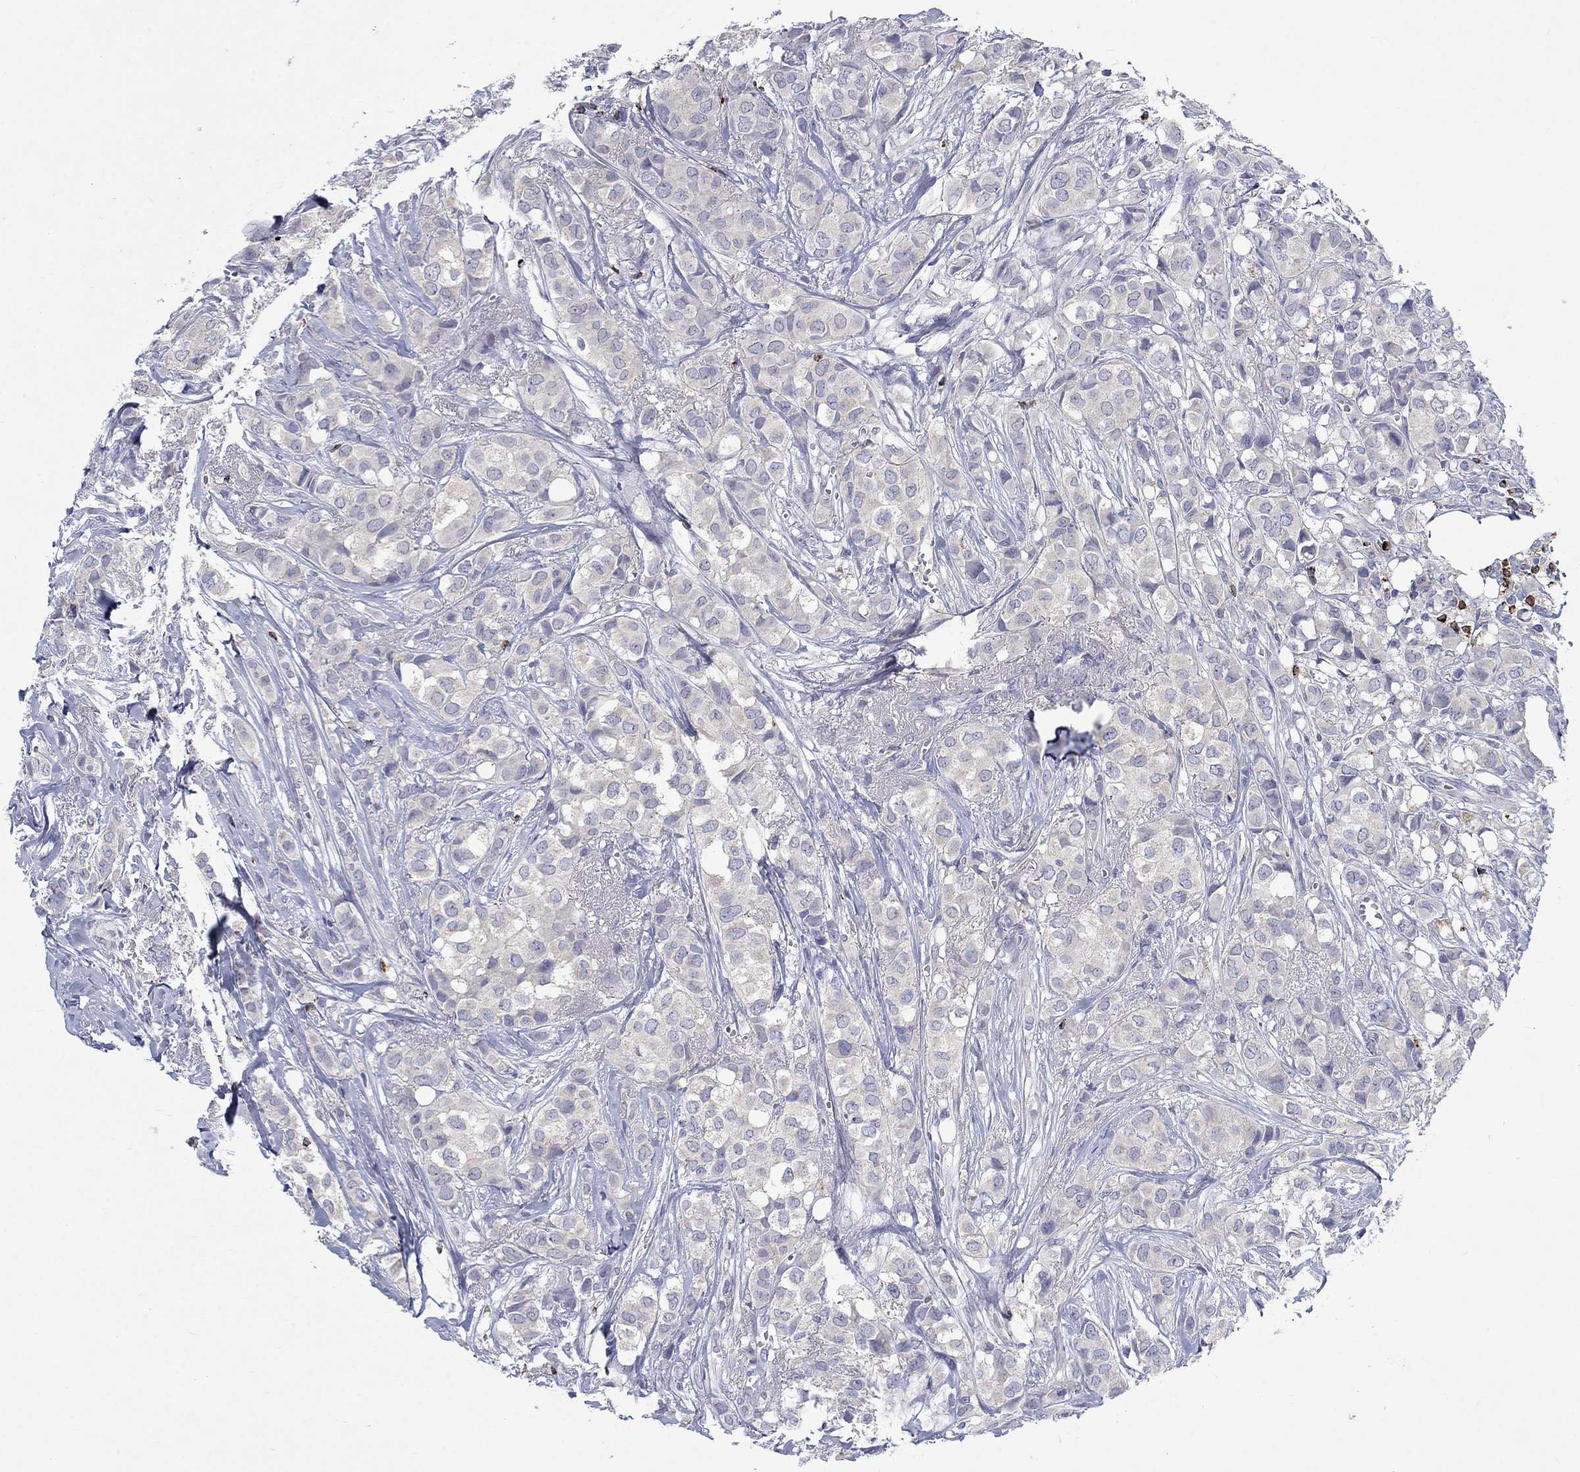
{"staining": {"intensity": "negative", "quantity": "none", "location": "none"}, "tissue": "breast cancer", "cell_type": "Tumor cells", "image_type": "cancer", "snomed": [{"axis": "morphology", "description": "Duct carcinoma"}, {"axis": "topography", "description": "Breast"}], "caption": "The IHC micrograph has no significant staining in tumor cells of breast cancer tissue.", "gene": "GZMA", "patient": {"sex": "female", "age": 85}}